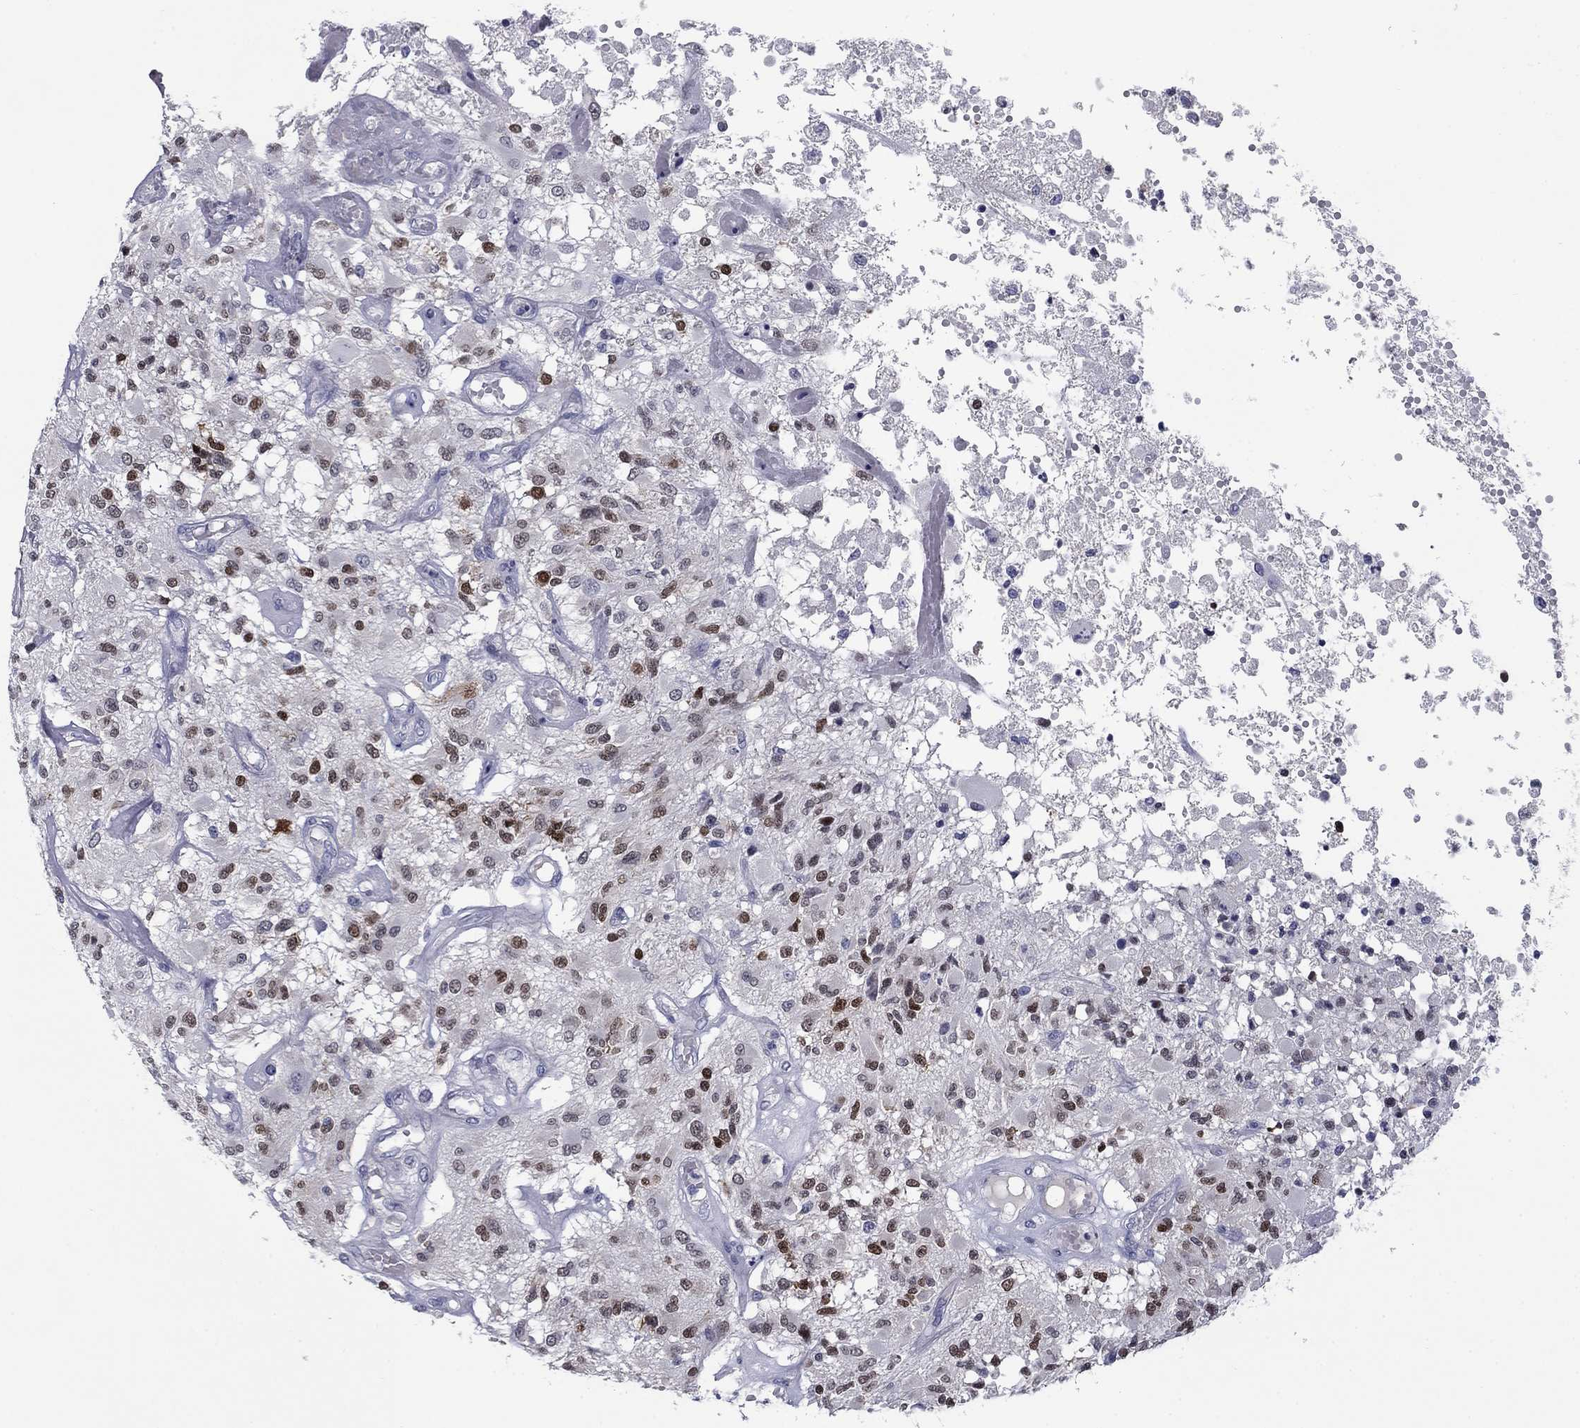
{"staining": {"intensity": "moderate", "quantity": "<25%", "location": "nuclear"}, "tissue": "glioma", "cell_type": "Tumor cells", "image_type": "cancer", "snomed": [{"axis": "morphology", "description": "Glioma, malignant, High grade"}, {"axis": "topography", "description": "Brain"}], "caption": "This is an image of immunohistochemistry (IHC) staining of glioma, which shows moderate positivity in the nuclear of tumor cells.", "gene": "ELAVL4", "patient": {"sex": "female", "age": 63}}